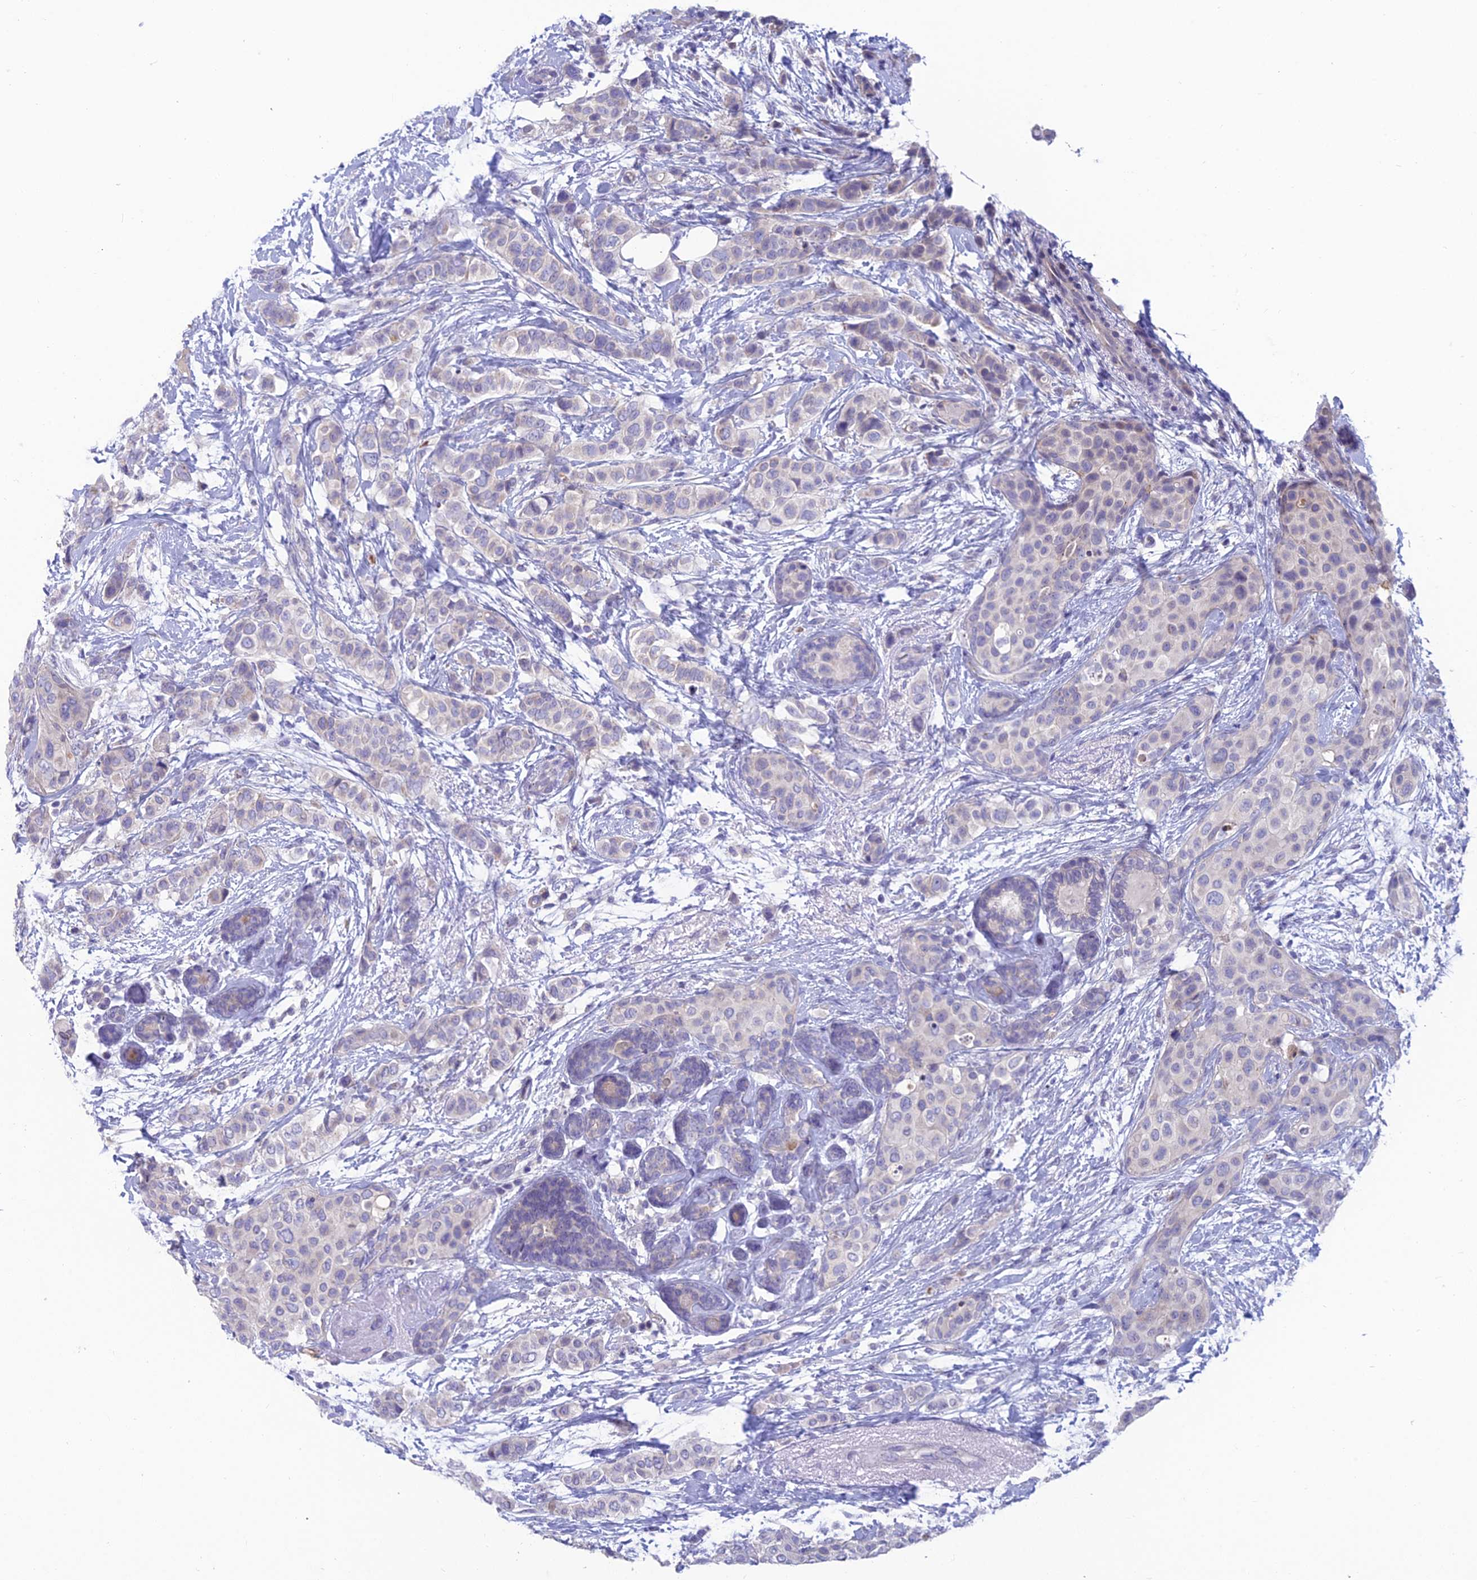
{"staining": {"intensity": "negative", "quantity": "none", "location": "none"}, "tissue": "breast cancer", "cell_type": "Tumor cells", "image_type": "cancer", "snomed": [{"axis": "morphology", "description": "Lobular carcinoma"}, {"axis": "topography", "description": "Breast"}], "caption": "Immunohistochemistry of breast lobular carcinoma shows no positivity in tumor cells.", "gene": "XPO7", "patient": {"sex": "female", "age": 51}}